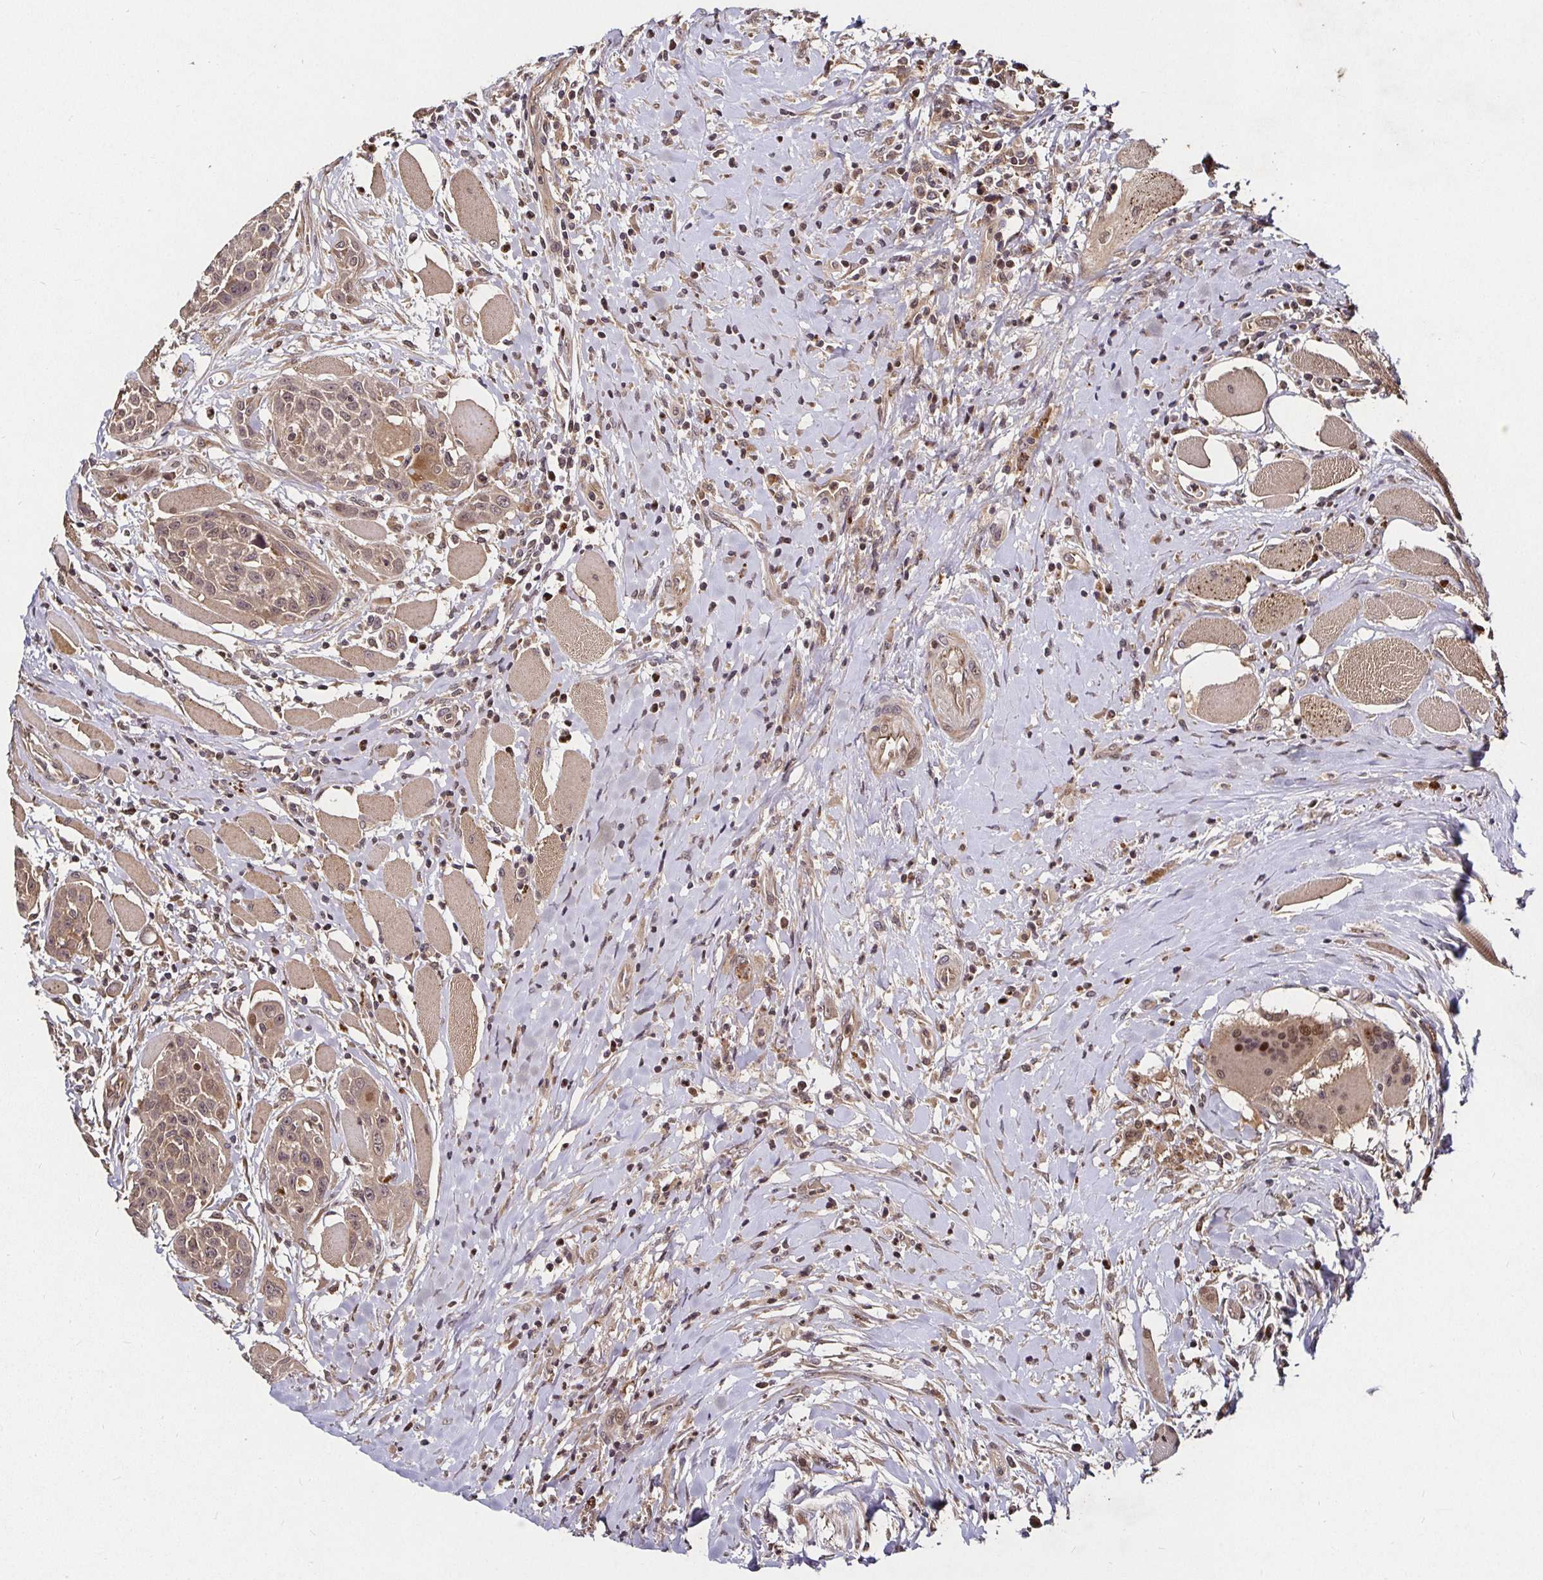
{"staining": {"intensity": "moderate", "quantity": ">75%", "location": "cytoplasmic/membranous,nuclear"}, "tissue": "head and neck cancer", "cell_type": "Tumor cells", "image_type": "cancer", "snomed": [{"axis": "morphology", "description": "Squamous cell carcinoma, NOS"}, {"axis": "topography", "description": "Head-Neck"}], "caption": "Immunohistochemical staining of squamous cell carcinoma (head and neck) displays medium levels of moderate cytoplasmic/membranous and nuclear protein positivity in approximately >75% of tumor cells.", "gene": "SMYD3", "patient": {"sex": "female", "age": 73}}